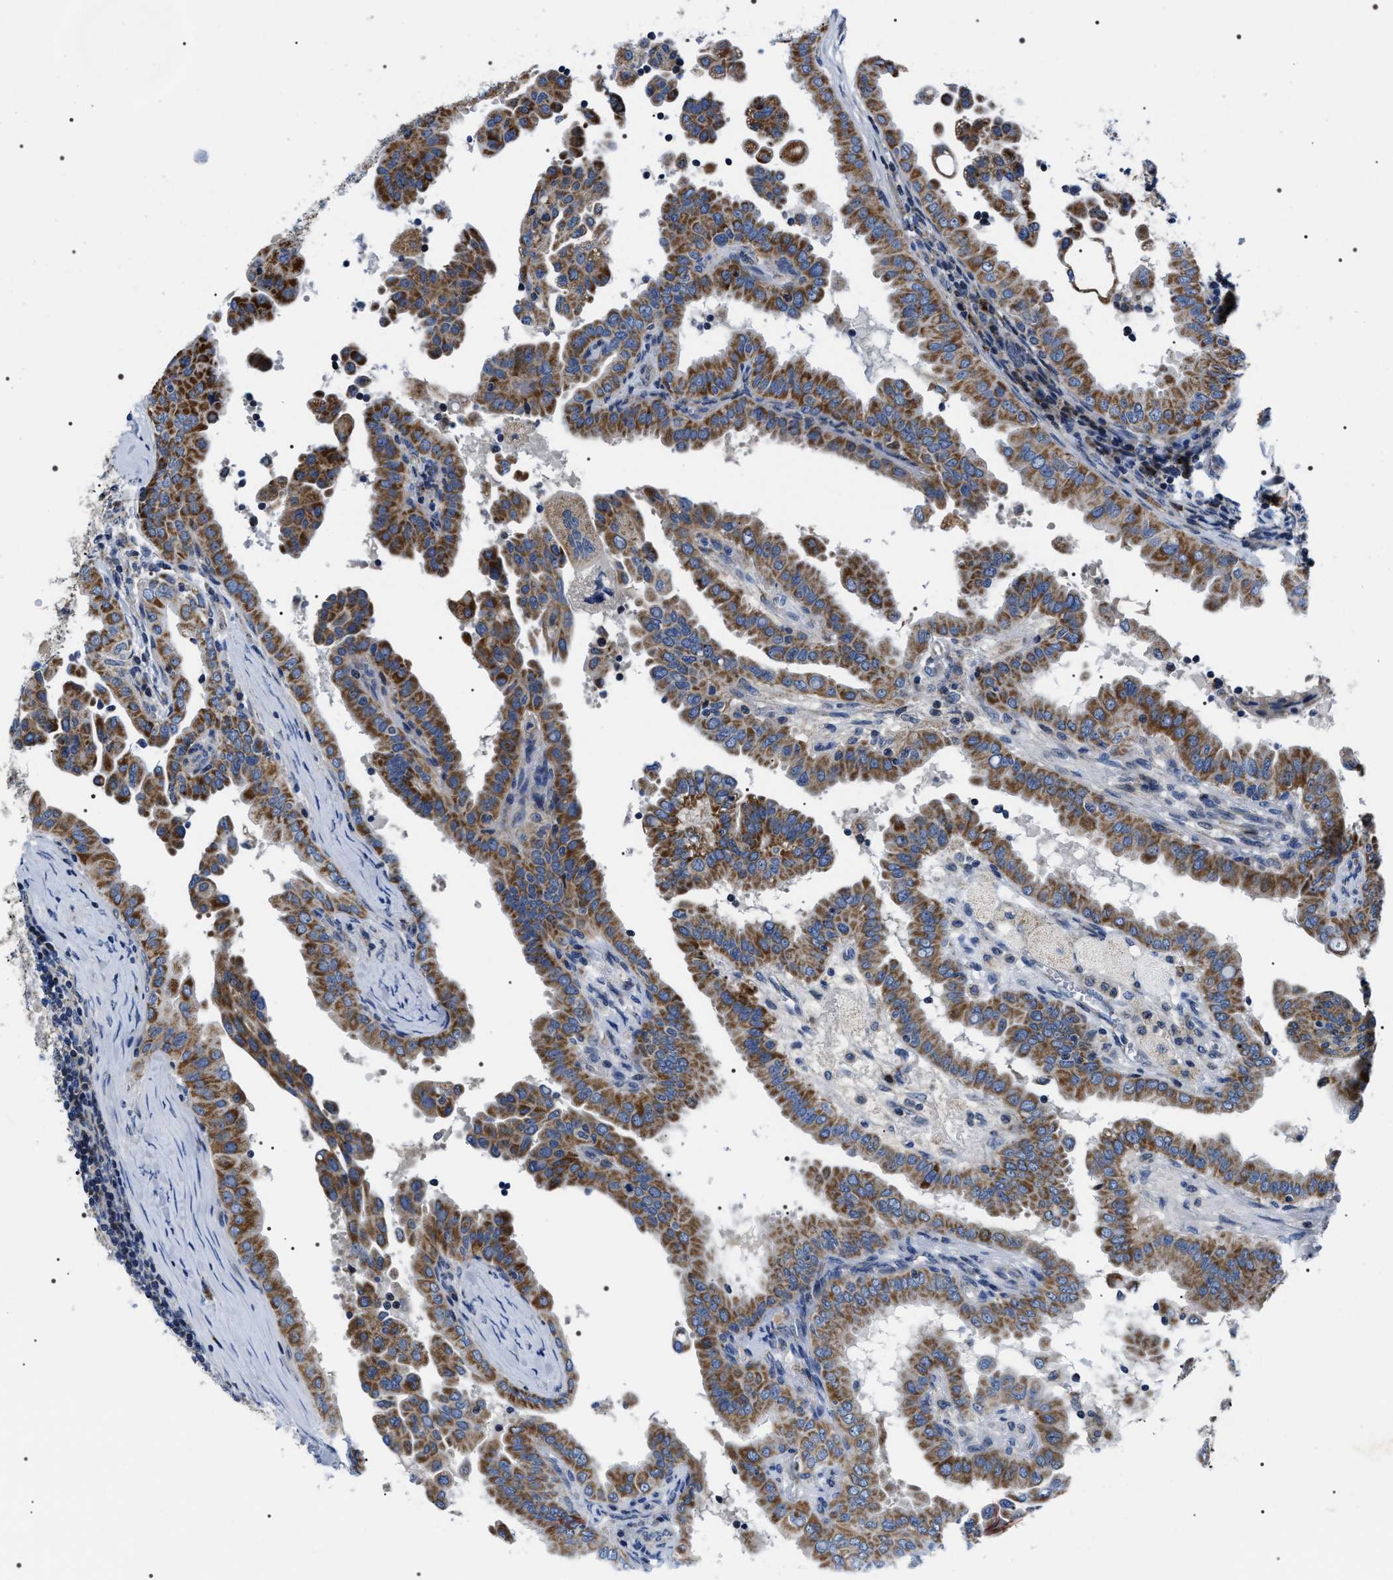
{"staining": {"intensity": "moderate", "quantity": ">75%", "location": "cytoplasmic/membranous"}, "tissue": "thyroid cancer", "cell_type": "Tumor cells", "image_type": "cancer", "snomed": [{"axis": "morphology", "description": "Papillary adenocarcinoma, NOS"}, {"axis": "topography", "description": "Thyroid gland"}], "caption": "Immunohistochemical staining of human thyroid cancer exhibits medium levels of moderate cytoplasmic/membranous staining in approximately >75% of tumor cells.", "gene": "NTMT1", "patient": {"sex": "male", "age": 33}}